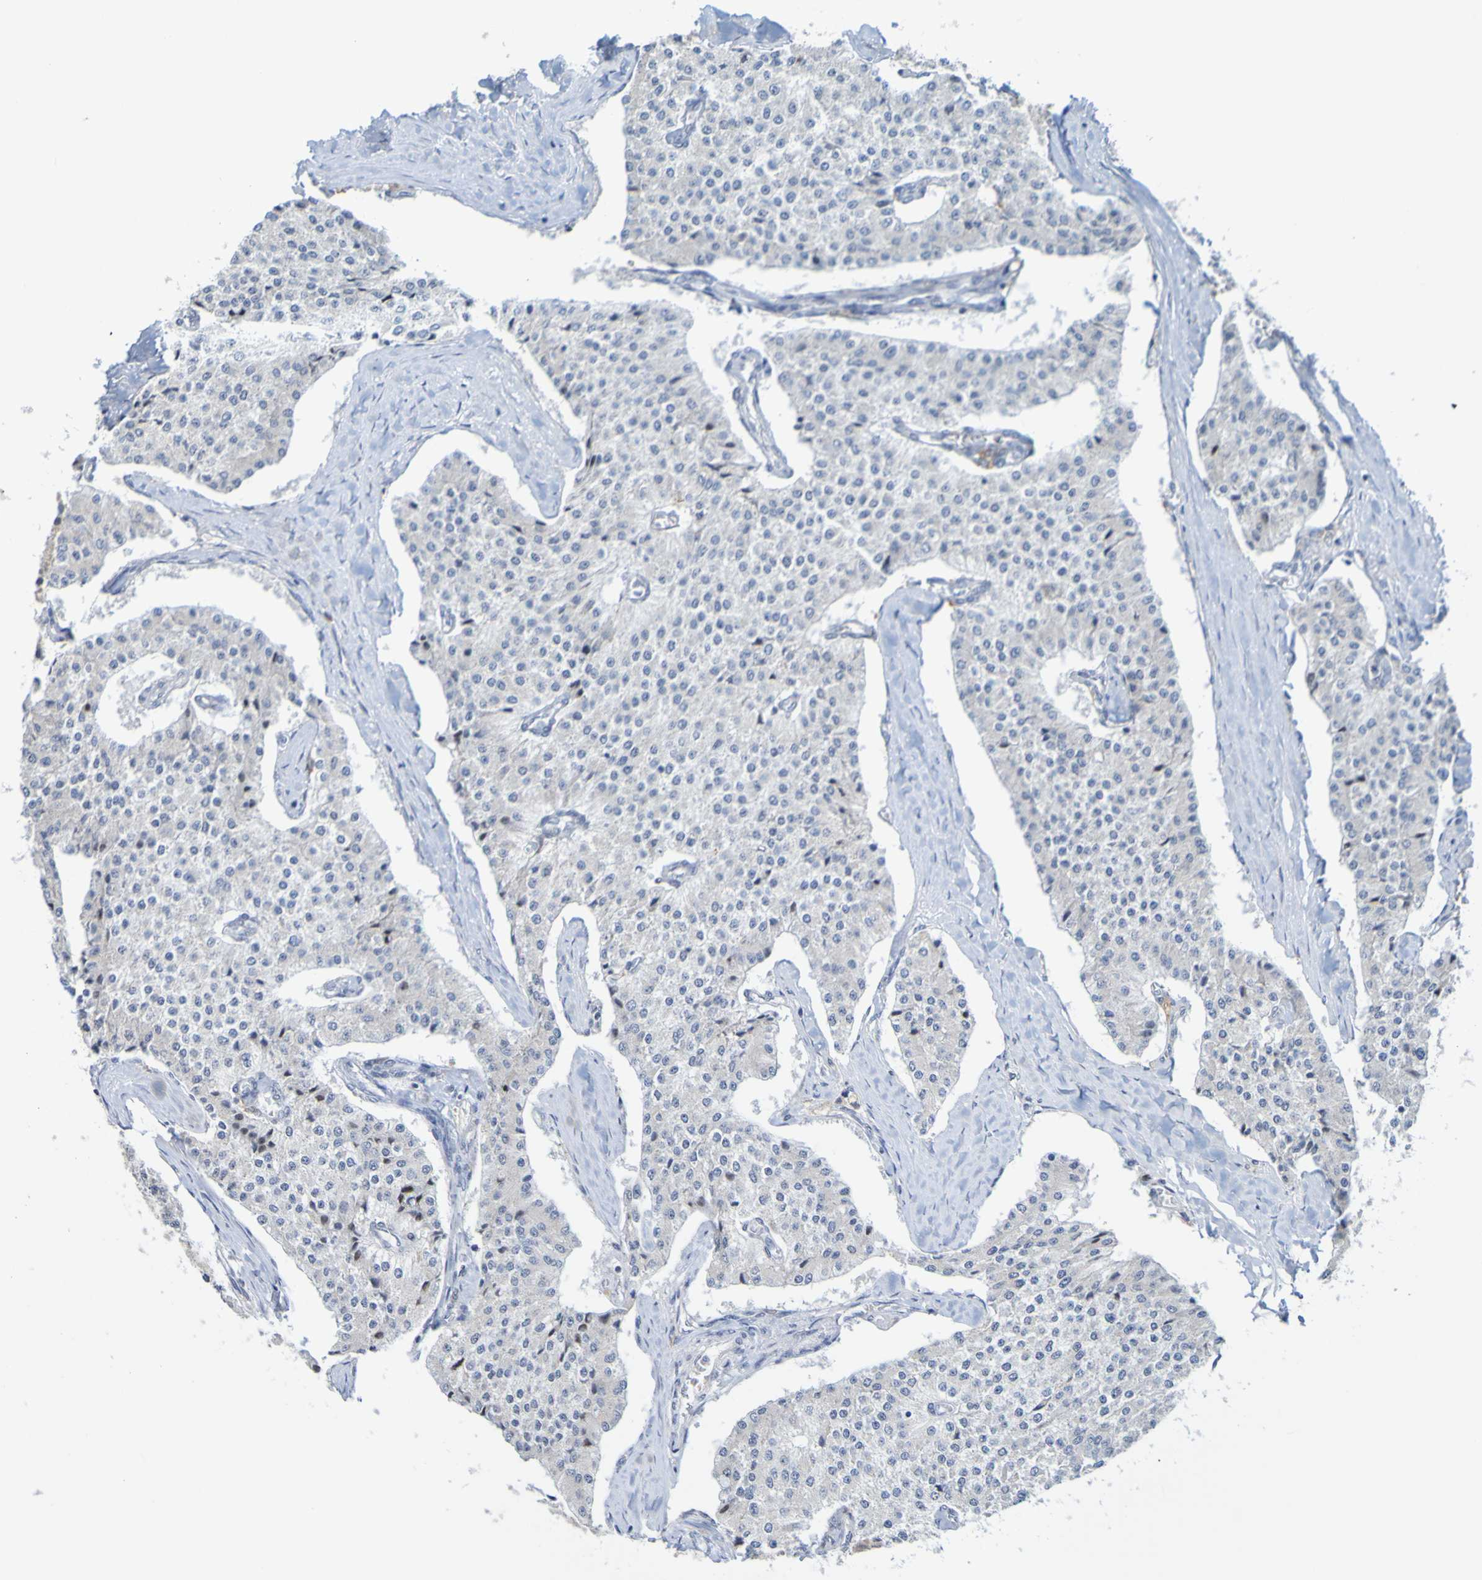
{"staining": {"intensity": "negative", "quantity": "none", "location": "none"}, "tissue": "carcinoid", "cell_type": "Tumor cells", "image_type": "cancer", "snomed": [{"axis": "morphology", "description": "Carcinoid, malignant, NOS"}, {"axis": "topography", "description": "Colon"}], "caption": "Tumor cells show no significant protein positivity in carcinoid (malignant).", "gene": "LILRB5", "patient": {"sex": "female", "age": 52}}